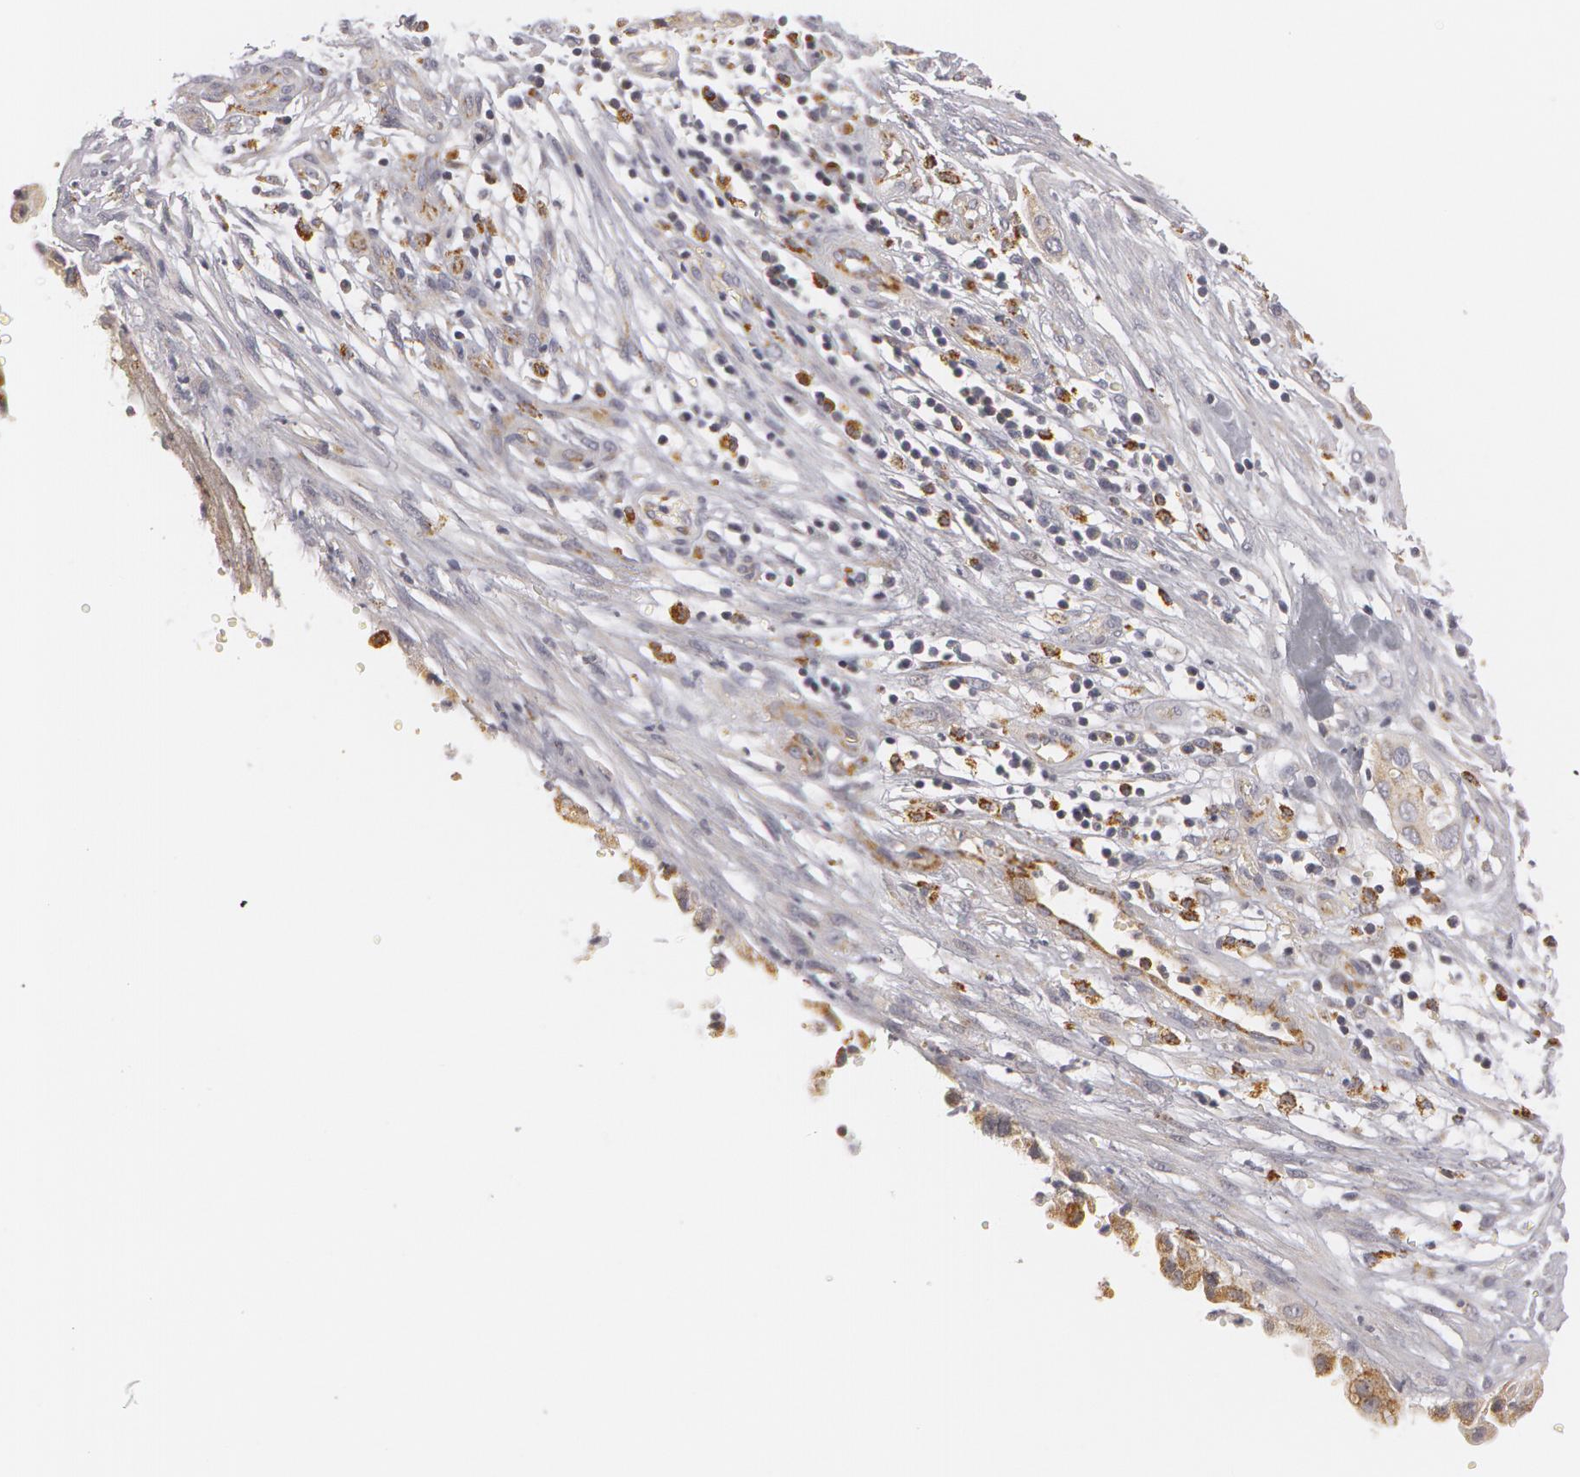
{"staining": {"intensity": "weak", "quantity": ">75%", "location": "cytoplasmic/membranous"}, "tissue": "cervical cancer", "cell_type": "Tumor cells", "image_type": "cancer", "snomed": [{"axis": "morphology", "description": "Normal tissue, NOS"}, {"axis": "morphology", "description": "Squamous cell carcinoma, NOS"}, {"axis": "topography", "description": "Cervix"}], "caption": "High-magnification brightfield microscopy of cervical cancer (squamous cell carcinoma) stained with DAB (brown) and counterstained with hematoxylin (blue). tumor cells exhibit weak cytoplasmic/membranous staining is appreciated in approximately>75% of cells.", "gene": "C7", "patient": {"sex": "female", "age": 45}}